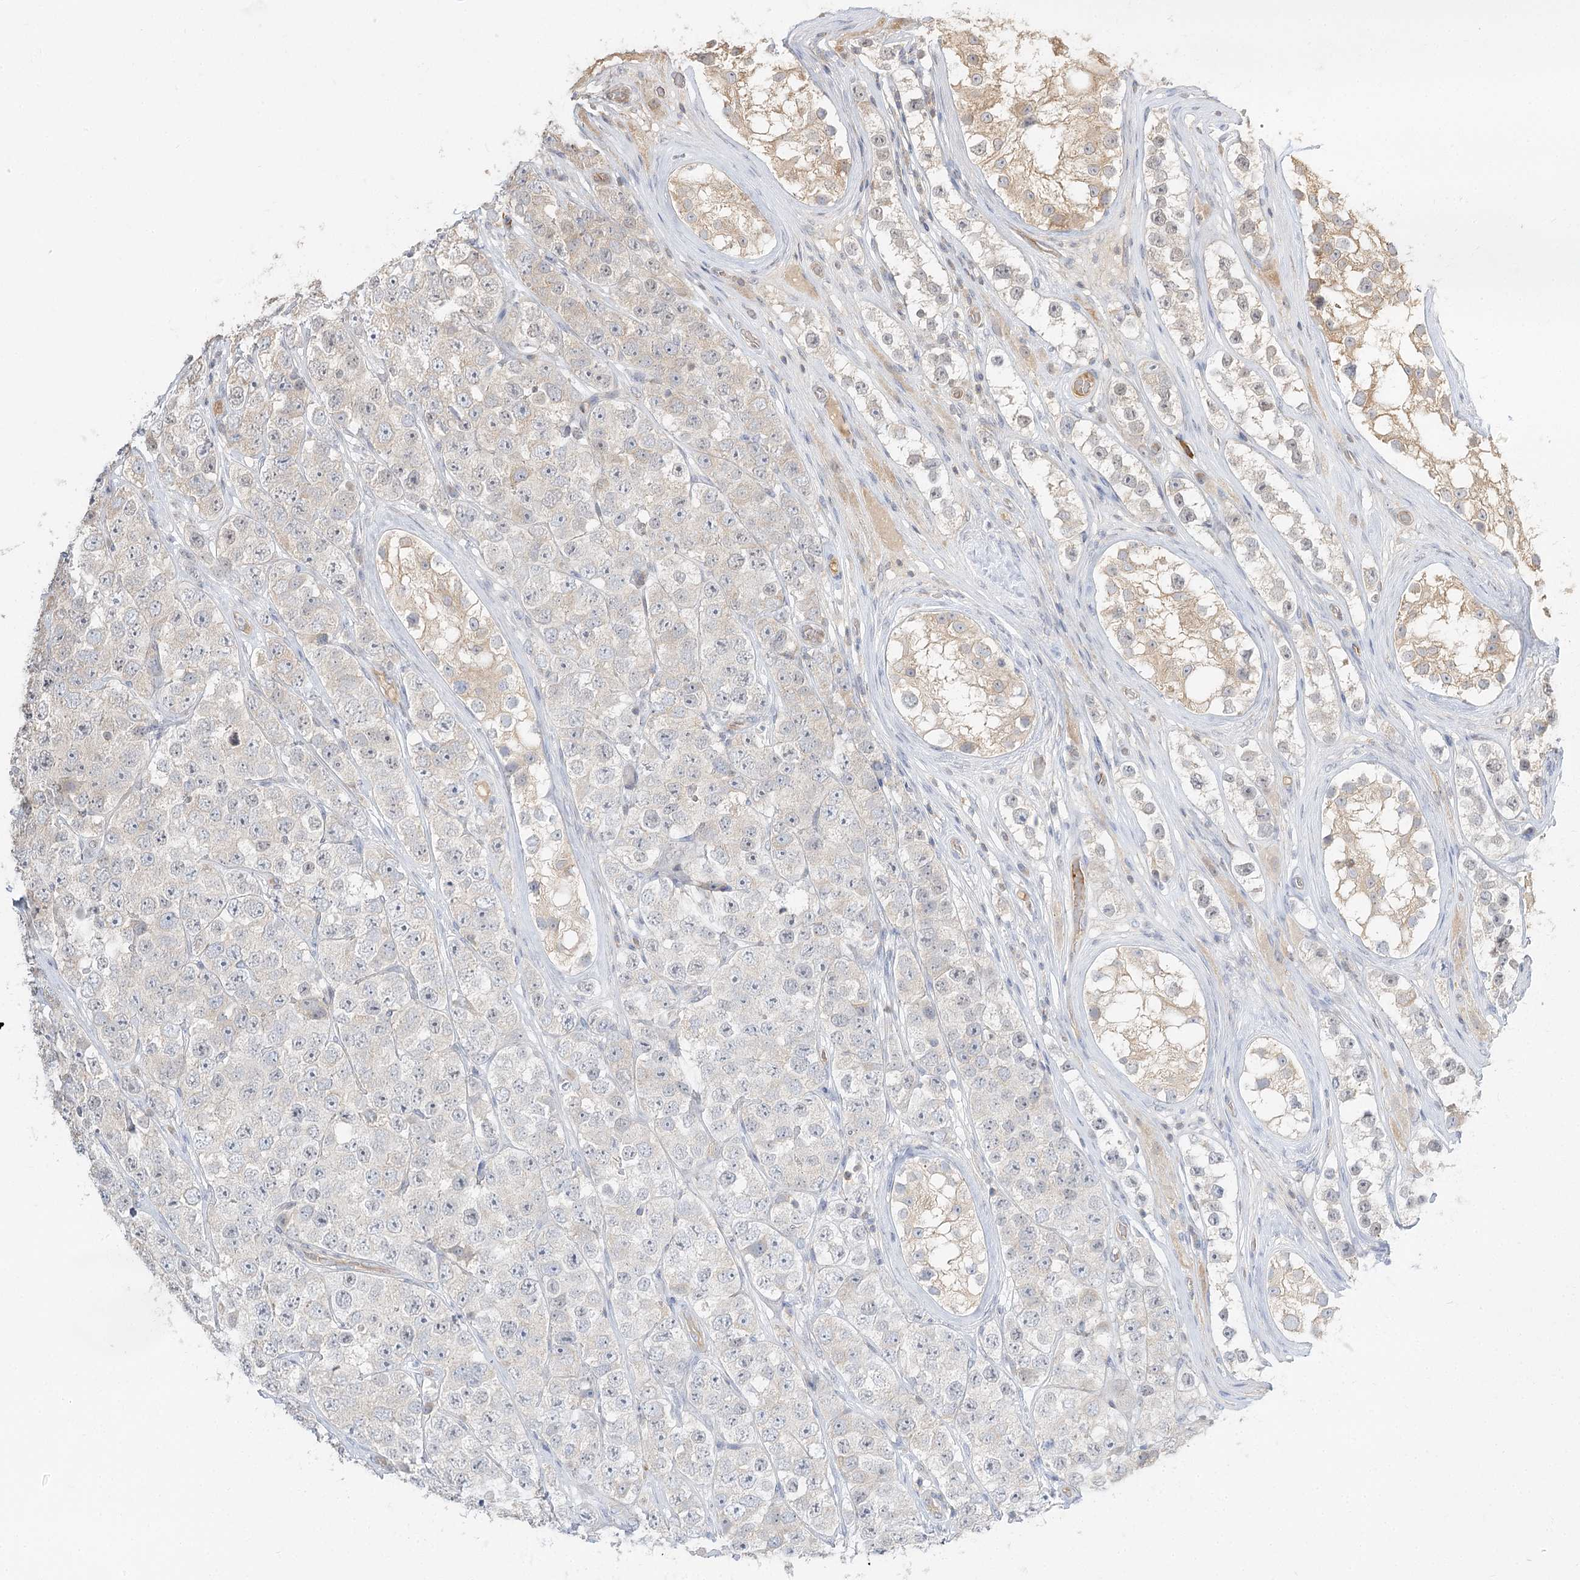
{"staining": {"intensity": "negative", "quantity": "none", "location": "none"}, "tissue": "testis cancer", "cell_type": "Tumor cells", "image_type": "cancer", "snomed": [{"axis": "morphology", "description": "Seminoma, NOS"}, {"axis": "topography", "description": "Testis"}], "caption": "Immunohistochemical staining of human testis cancer reveals no significant expression in tumor cells.", "gene": "GUCY2C", "patient": {"sex": "male", "age": 28}}